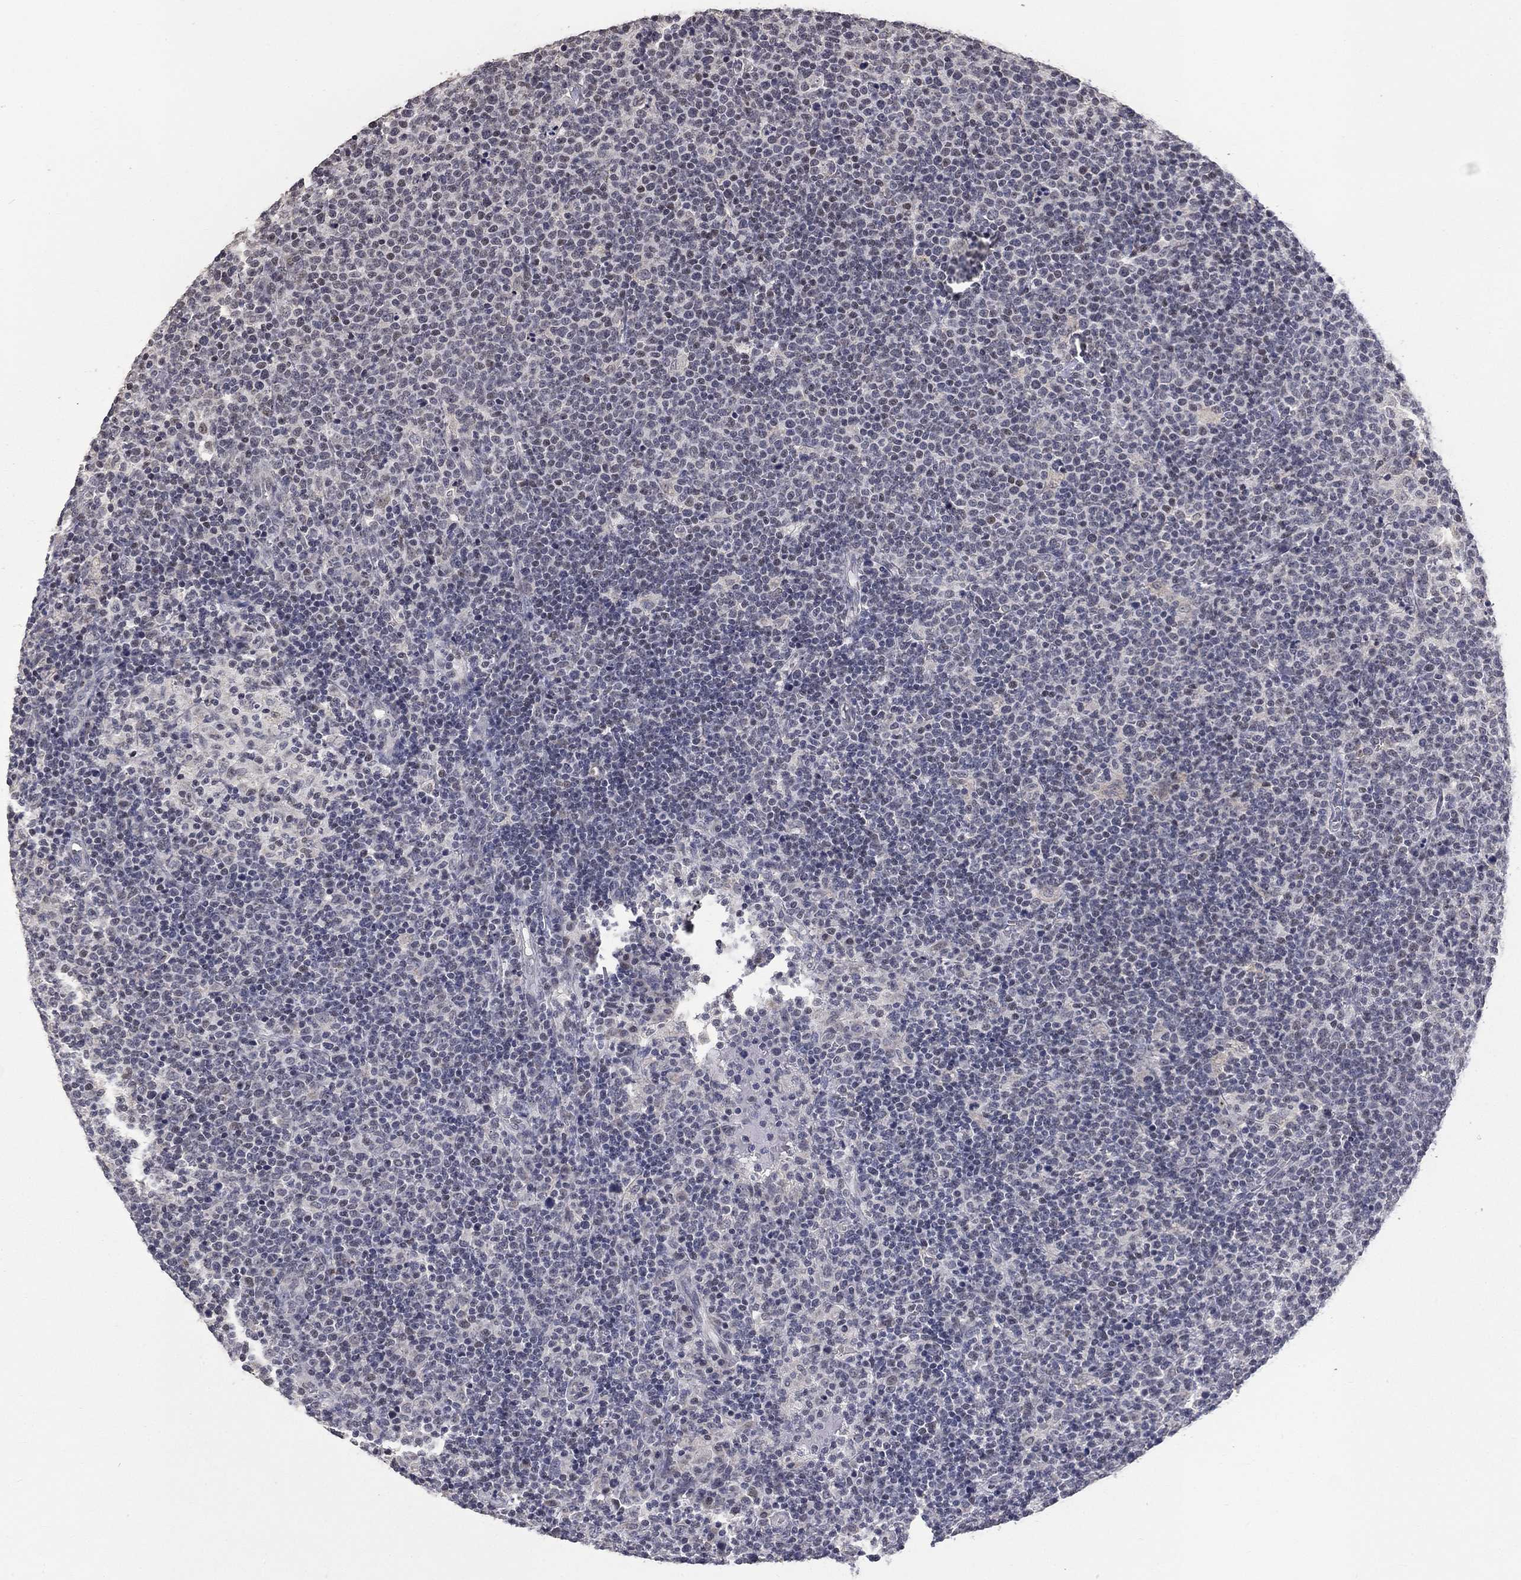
{"staining": {"intensity": "negative", "quantity": "none", "location": "none"}, "tissue": "lymphoma", "cell_type": "Tumor cells", "image_type": "cancer", "snomed": [{"axis": "morphology", "description": "Malignant lymphoma, non-Hodgkin's type, High grade"}, {"axis": "topography", "description": "Lymph node"}], "caption": "Tumor cells show no significant protein staining in malignant lymphoma, non-Hodgkin's type (high-grade). The staining is performed using DAB (3,3'-diaminobenzidine) brown chromogen with nuclei counter-stained in using hematoxylin.", "gene": "SPATA33", "patient": {"sex": "male", "age": 61}}